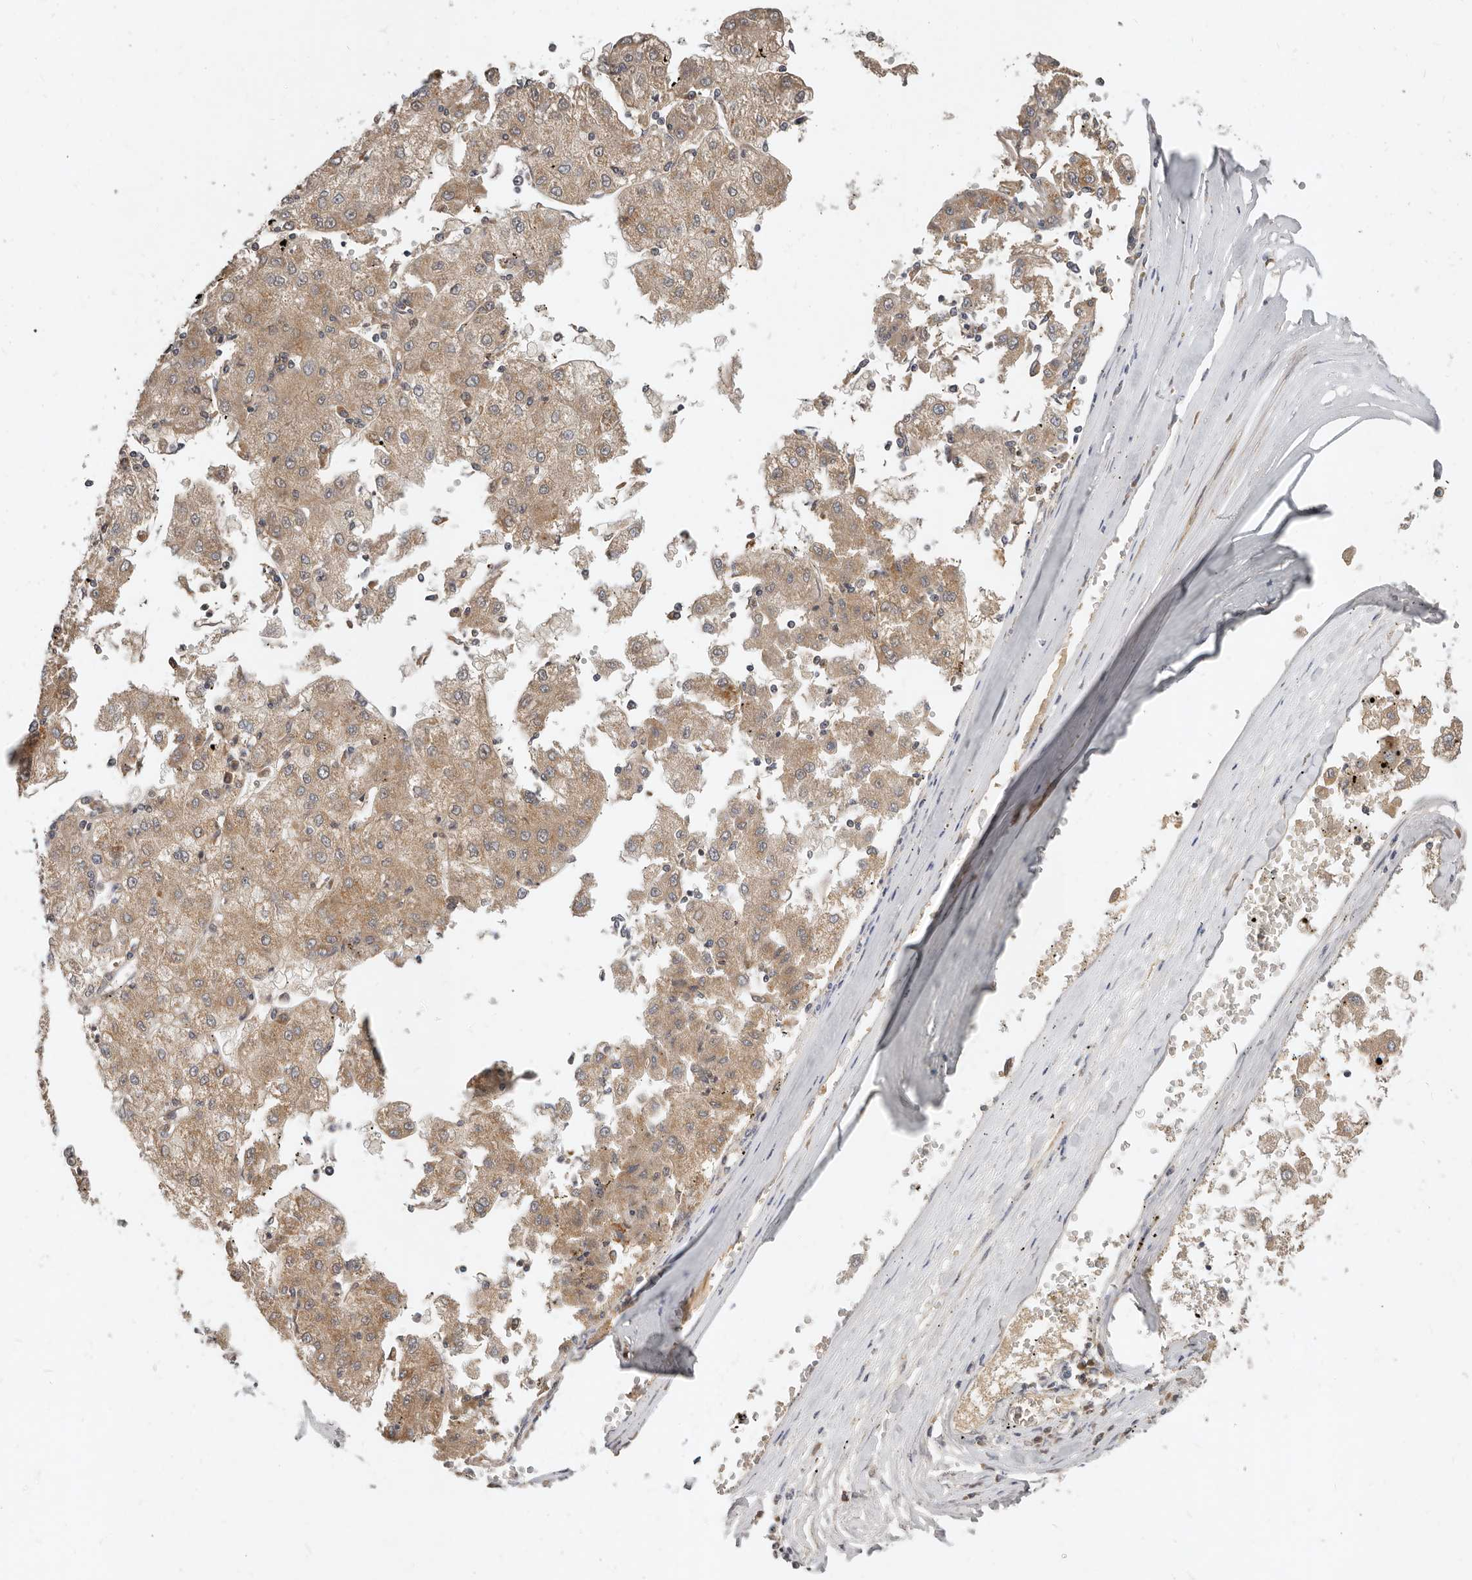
{"staining": {"intensity": "moderate", "quantity": "25%-75%", "location": "cytoplasmic/membranous"}, "tissue": "liver cancer", "cell_type": "Tumor cells", "image_type": "cancer", "snomed": [{"axis": "morphology", "description": "Carcinoma, Hepatocellular, NOS"}, {"axis": "topography", "description": "Liver"}], "caption": "Liver cancer (hepatocellular carcinoma) stained with a protein marker displays moderate staining in tumor cells.", "gene": "MICALL2", "patient": {"sex": "male", "age": 72}}